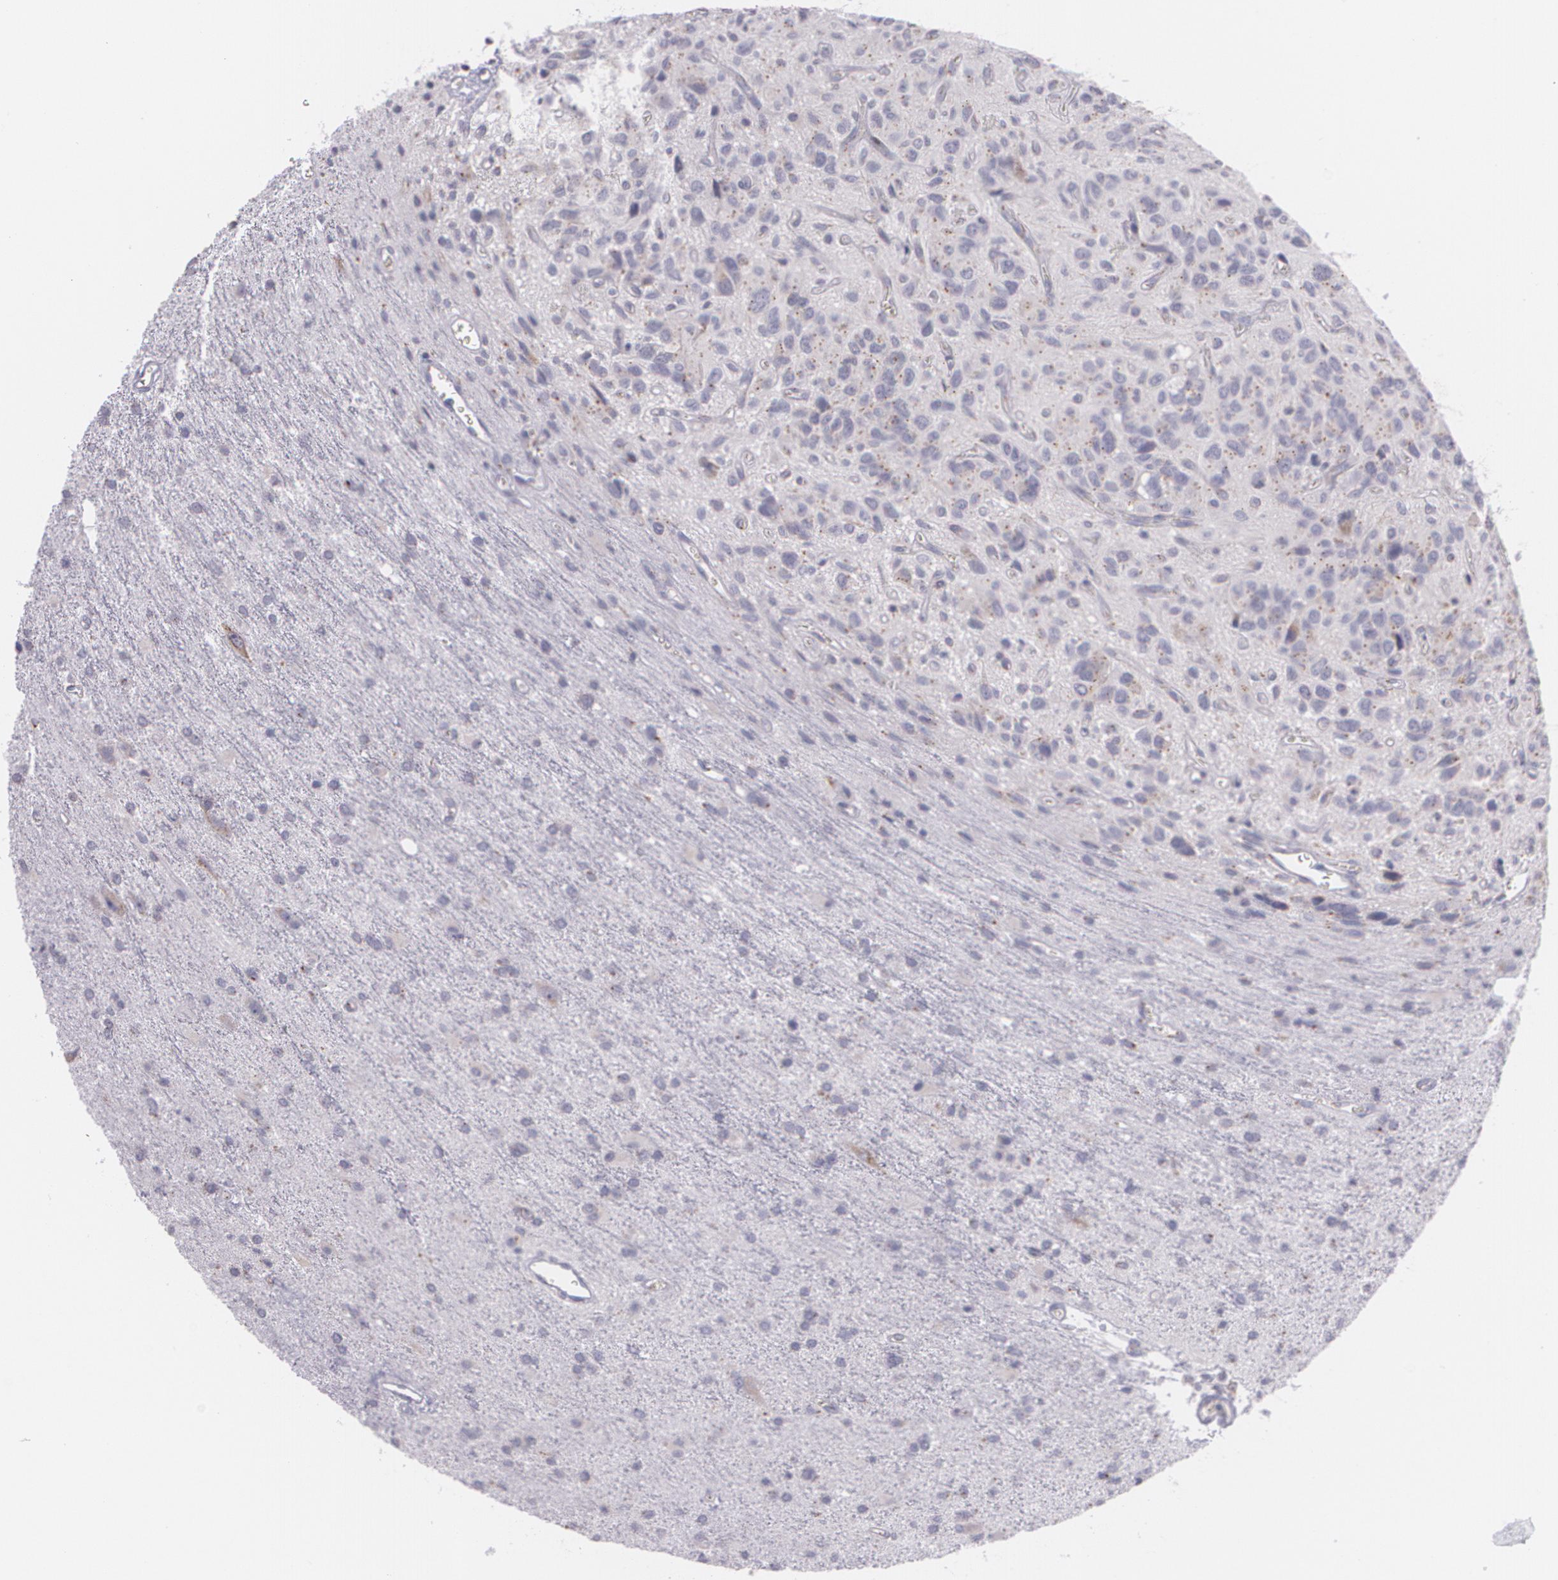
{"staining": {"intensity": "weak", "quantity": ">75%", "location": "cytoplasmic/membranous"}, "tissue": "glioma", "cell_type": "Tumor cells", "image_type": "cancer", "snomed": [{"axis": "morphology", "description": "Glioma, malignant, Low grade"}, {"axis": "topography", "description": "Brain"}], "caption": "Immunohistochemical staining of human glioma reveals weak cytoplasmic/membranous protein expression in about >75% of tumor cells.", "gene": "CILK1", "patient": {"sex": "female", "age": 15}}